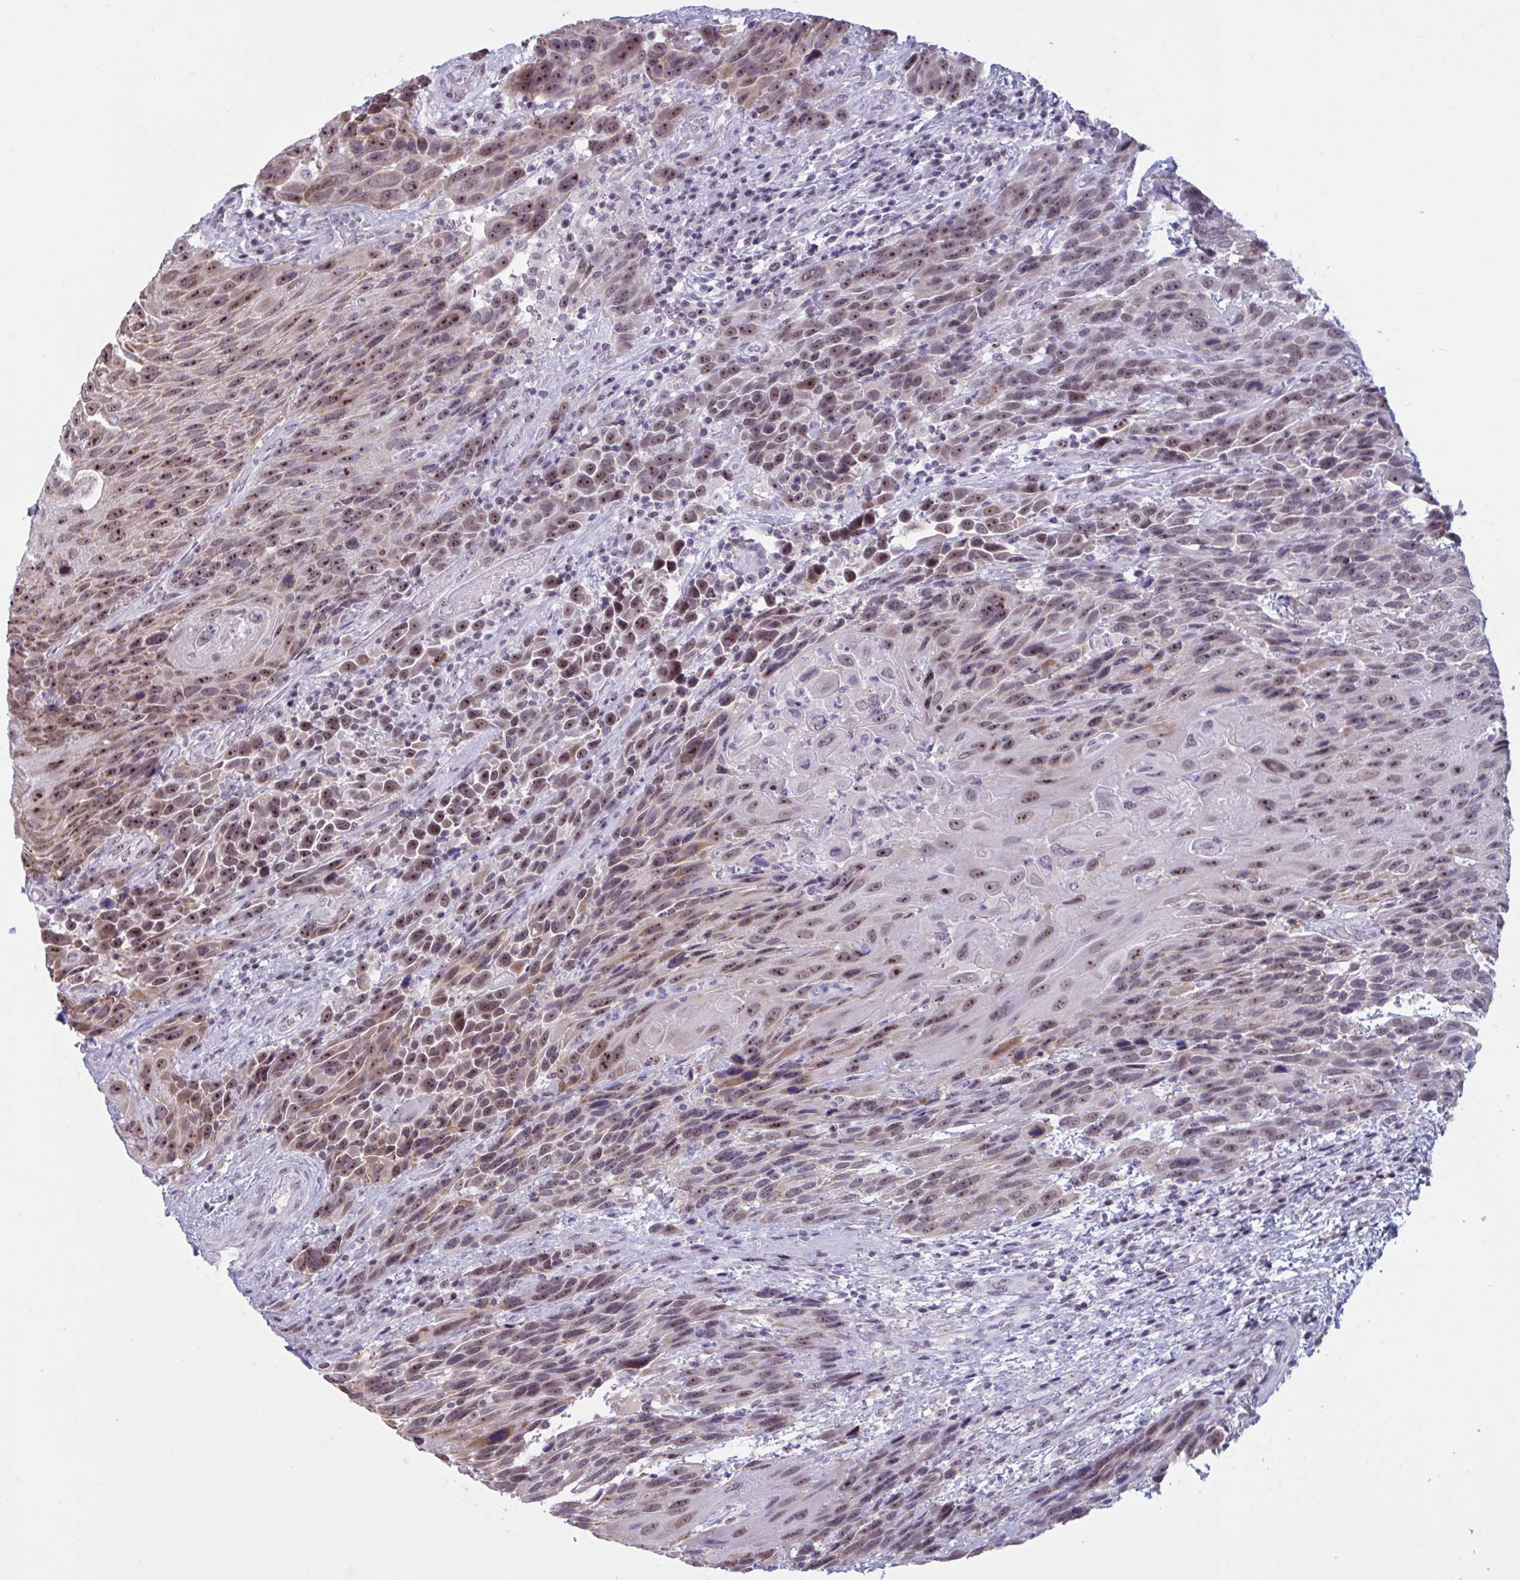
{"staining": {"intensity": "moderate", "quantity": "25%-75%", "location": "cytoplasmic/membranous,nuclear"}, "tissue": "urothelial cancer", "cell_type": "Tumor cells", "image_type": "cancer", "snomed": [{"axis": "morphology", "description": "Urothelial carcinoma, High grade"}, {"axis": "topography", "description": "Urinary bladder"}], "caption": "Urothelial cancer stained with a protein marker reveals moderate staining in tumor cells.", "gene": "TGM6", "patient": {"sex": "female", "age": 70}}